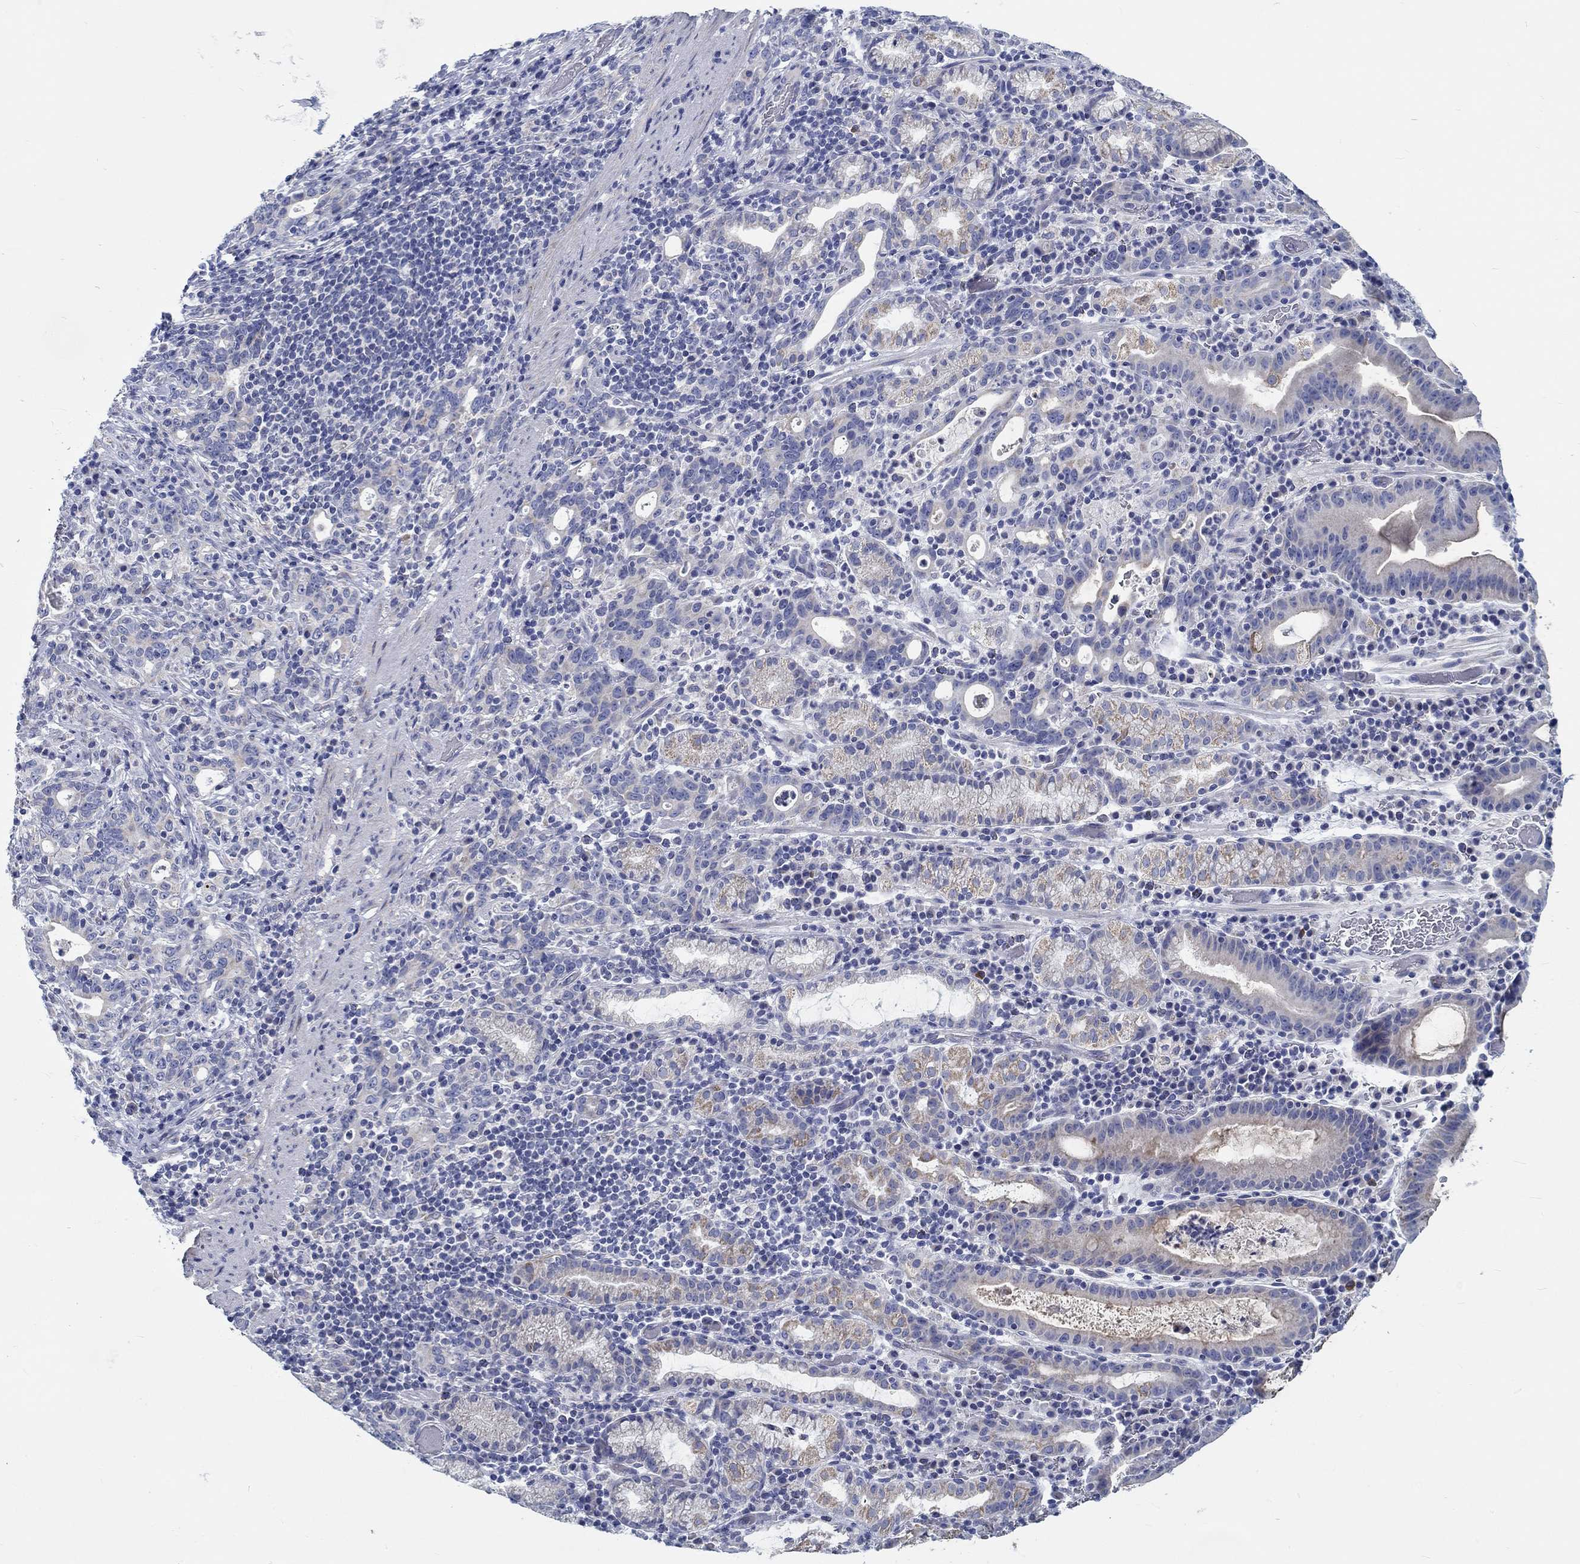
{"staining": {"intensity": "weak", "quantity": "<25%", "location": "cytoplasmic/membranous"}, "tissue": "stomach cancer", "cell_type": "Tumor cells", "image_type": "cancer", "snomed": [{"axis": "morphology", "description": "Adenocarcinoma, NOS"}, {"axis": "topography", "description": "Stomach"}], "caption": "A histopathology image of human adenocarcinoma (stomach) is negative for staining in tumor cells.", "gene": "MYBPC1", "patient": {"sex": "male", "age": 79}}